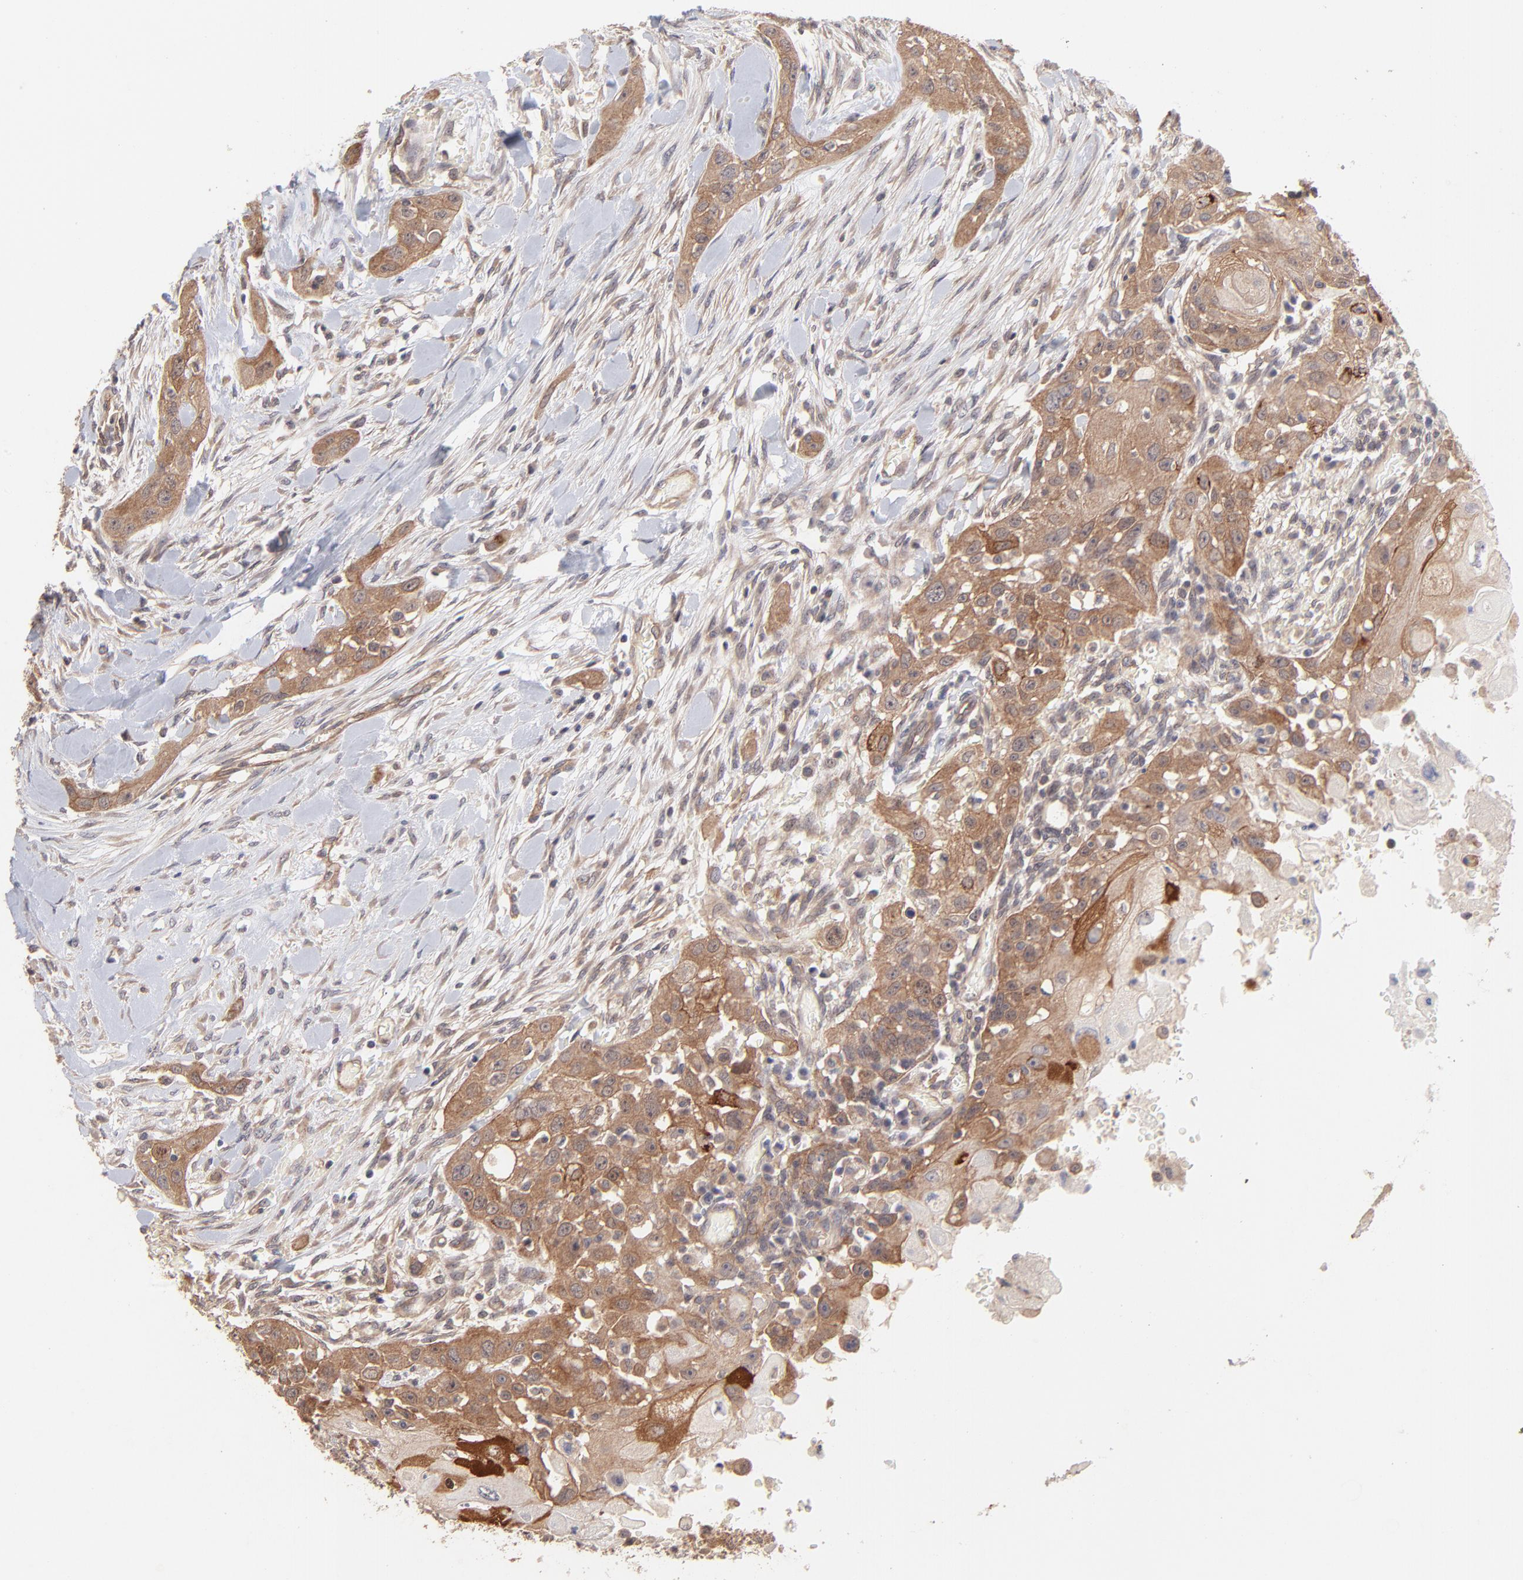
{"staining": {"intensity": "moderate", "quantity": ">75%", "location": "cytoplasmic/membranous"}, "tissue": "head and neck cancer", "cell_type": "Tumor cells", "image_type": "cancer", "snomed": [{"axis": "morphology", "description": "Neoplasm, malignant, NOS"}, {"axis": "topography", "description": "Salivary gland"}, {"axis": "topography", "description": "Head-Neck"}], "caption": "Head and neck neoplasm (malignant) stained with DAB (3,3'-diaminobenzidine) immunohistochemistry (IHC) exhibits medium levels of moderate cytoplasmic/membranous positivity in approximately >75% of tumor cells.", "gene": "STAP2", "patient": {"sex": "male", "age": 43}}